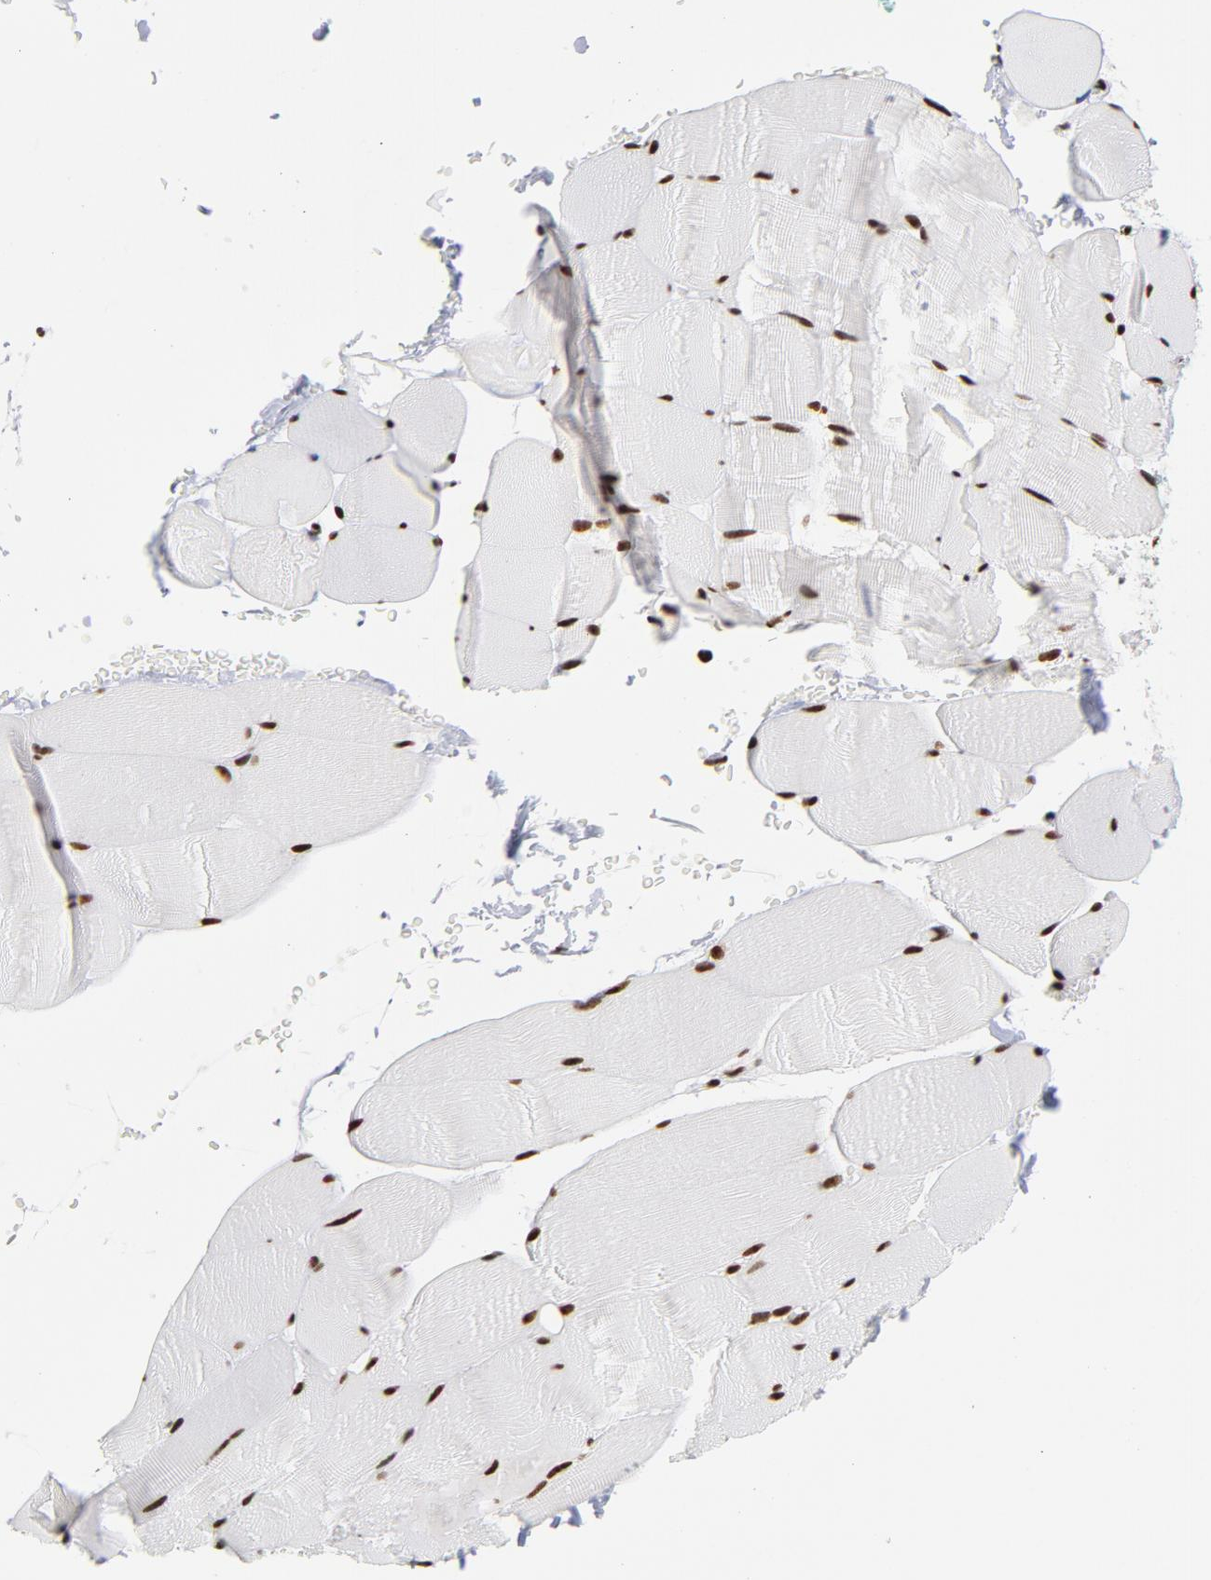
{"staining": {"intensity": "strong", "quantity": ">75%", "location": "nuclear"}, "tissue": "skeletal muscle", "cell_type": "Myocytes", "image_type": "normal", "snomed": [{"axis": "morphology", "description": "Normal tissue, NOS"}, {"axis": "topography", "description": "Skeletal muscle"}], "caption": "Benign skeletal muscle was stained to show a protein in brown. There is high levels of strong nuclear staining in approximately >75% of myocytes. (Brightfield microscopy of DAB IHC at high magnification).", "gene": "TOP2B", "patient": {"sex": "male", "age": 62}}